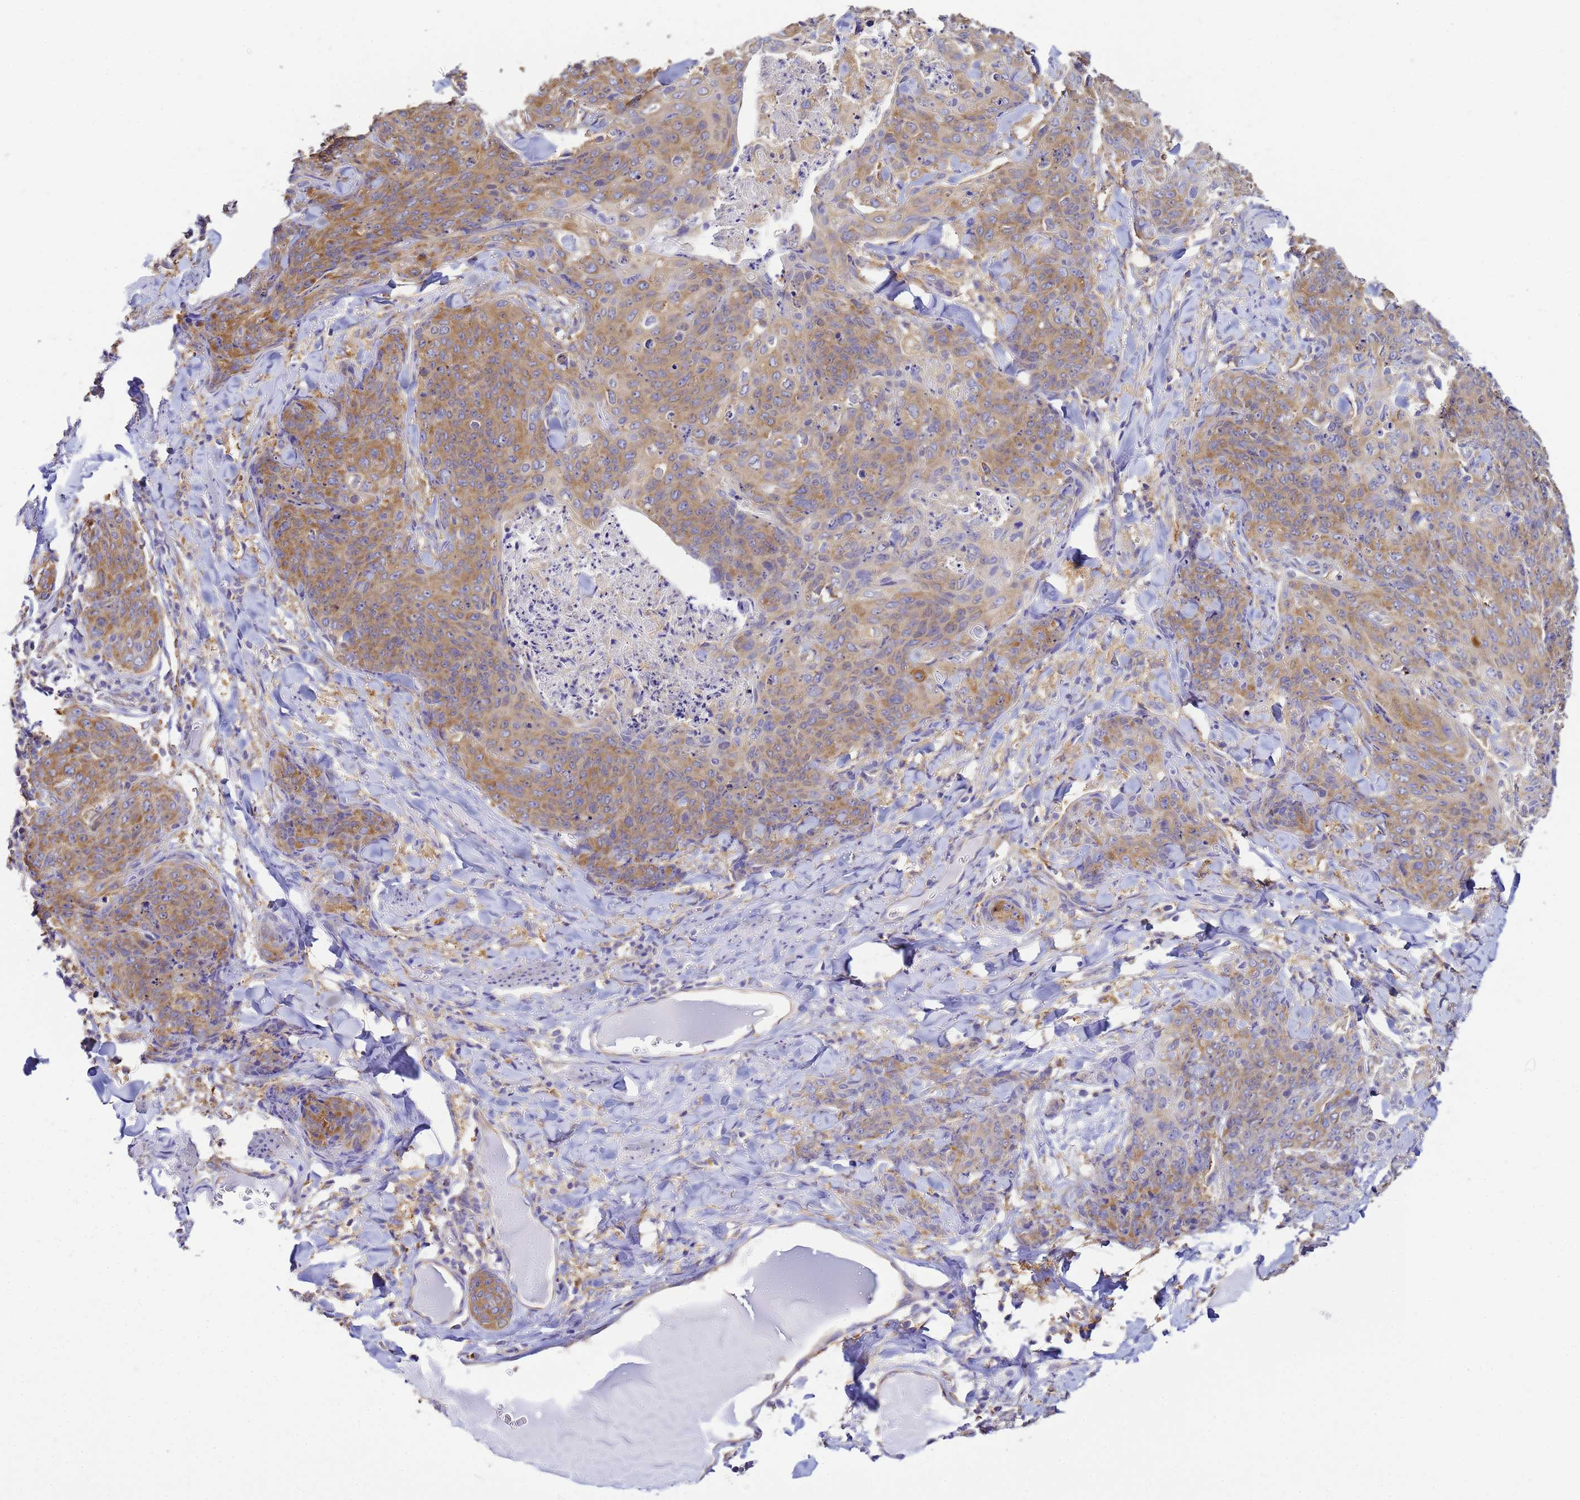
{"staining": {"intensity": "moderate", "quantity": ">75%", "location": "cytoplasmic/membranous"}, "tissue": "skin cancer", "cell_type": "Tumor cells", "image_type": "cancer", "snomed": [{"axis": "morphology", "description": "Squamous cell carcinoma, NOS"}, {"axis": "topography", "description": "Skin"}, {"axis": "topography", "description": "Vulva"}], "caption": "A micrograph showing moderate cytoplasmic/membranous expression in about >75% of tumor cells in skin cancer, as visualized by brown immunohistochemical staining.", "gene": "NARS1", "patient": {"sex": "female", "age": 85}}